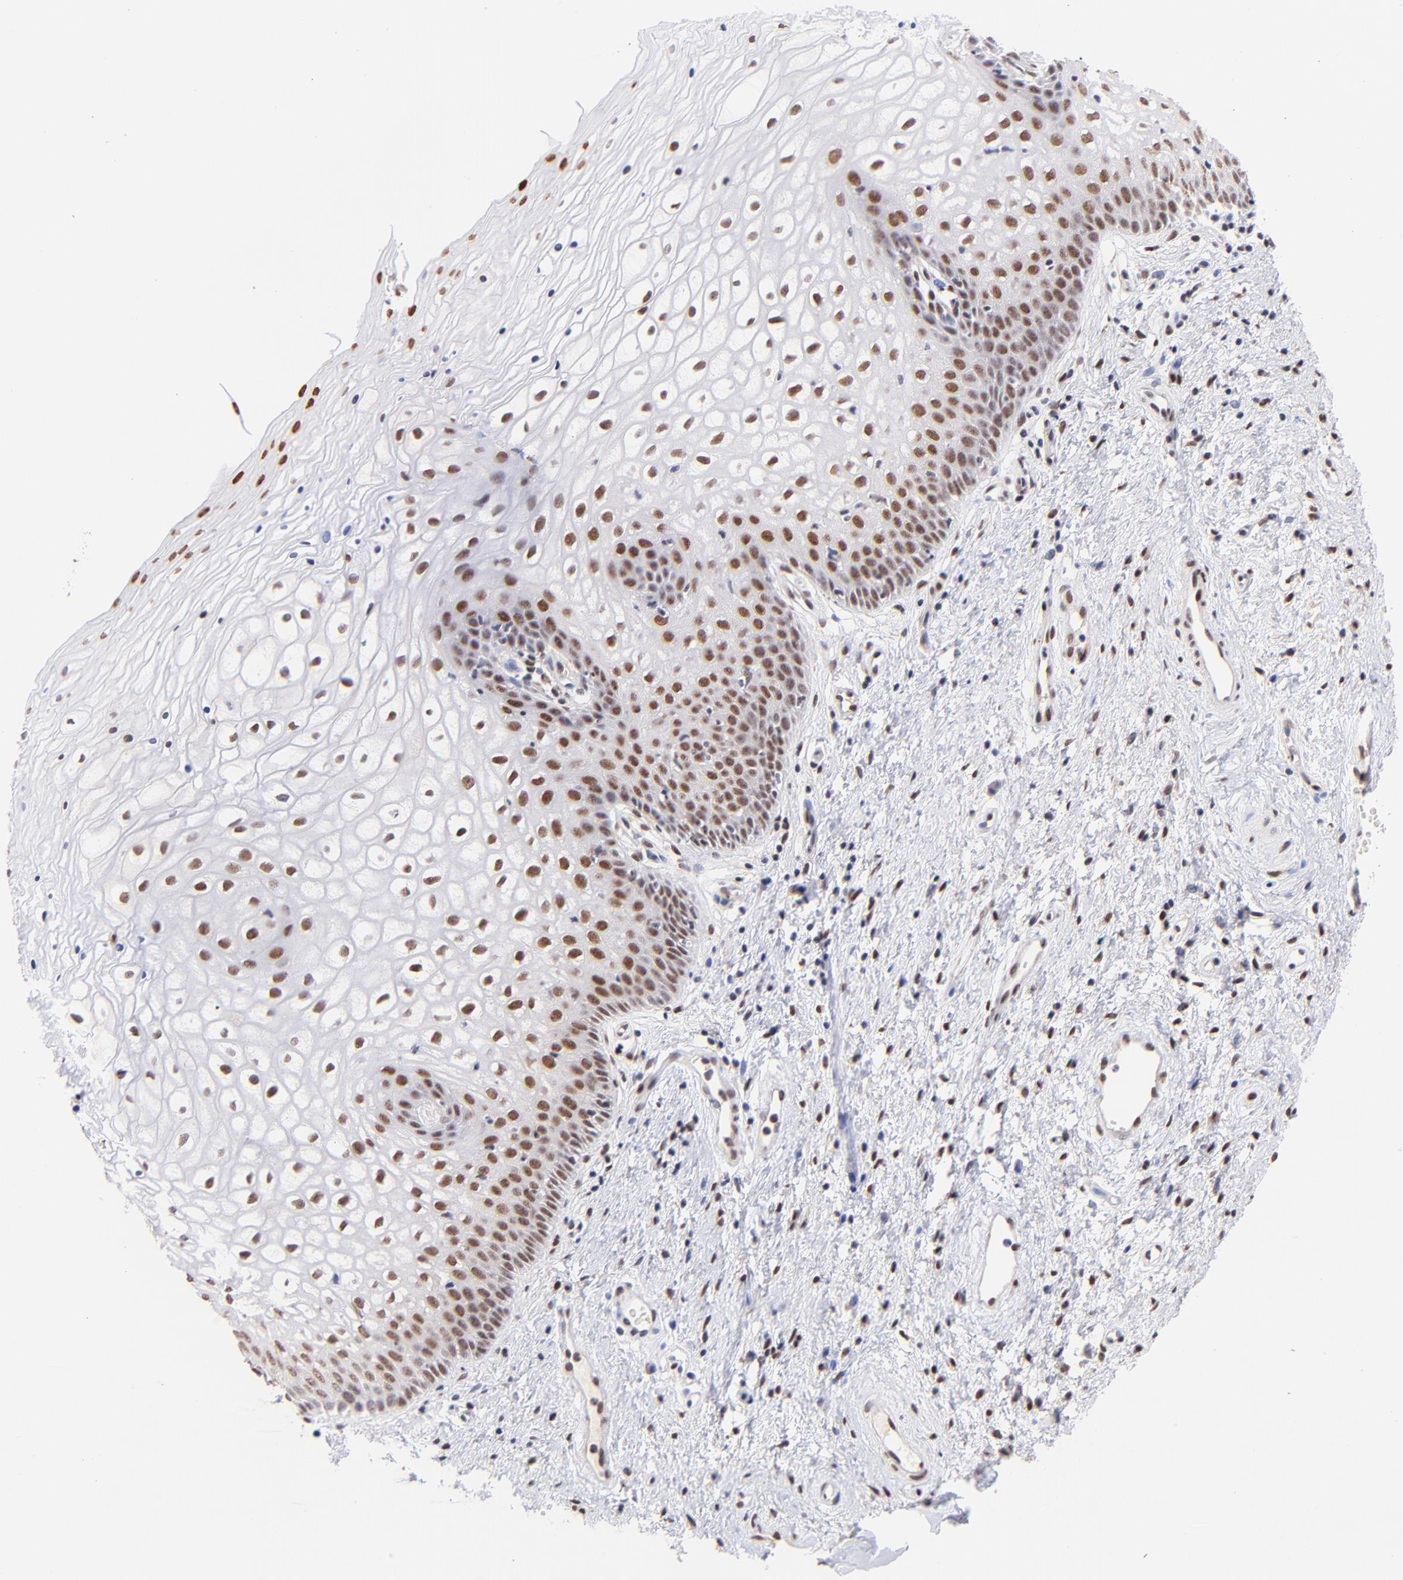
{"staining": {"intensity": "moderate", "quantity": "25%-75%", "location": "nuclear"}, "tissue": "vagina", "cell_type": "Squamous epithelial cells", "image_type": "normal", "snomed": [{"axis": "morphology", "description": "Normal tissue, NOS"}, {"axis": "topography", "description": "Vagina"}], "caption": "Immunohistochemistry (IHC) image of normal vagina stained for a protein (brown), which shows medium levels of moderate nuclear staining in about 25%-75% of squamous epithelial cells.", "gene": "MIDEAS", "patient": {"sex": "female", "age": 34}}